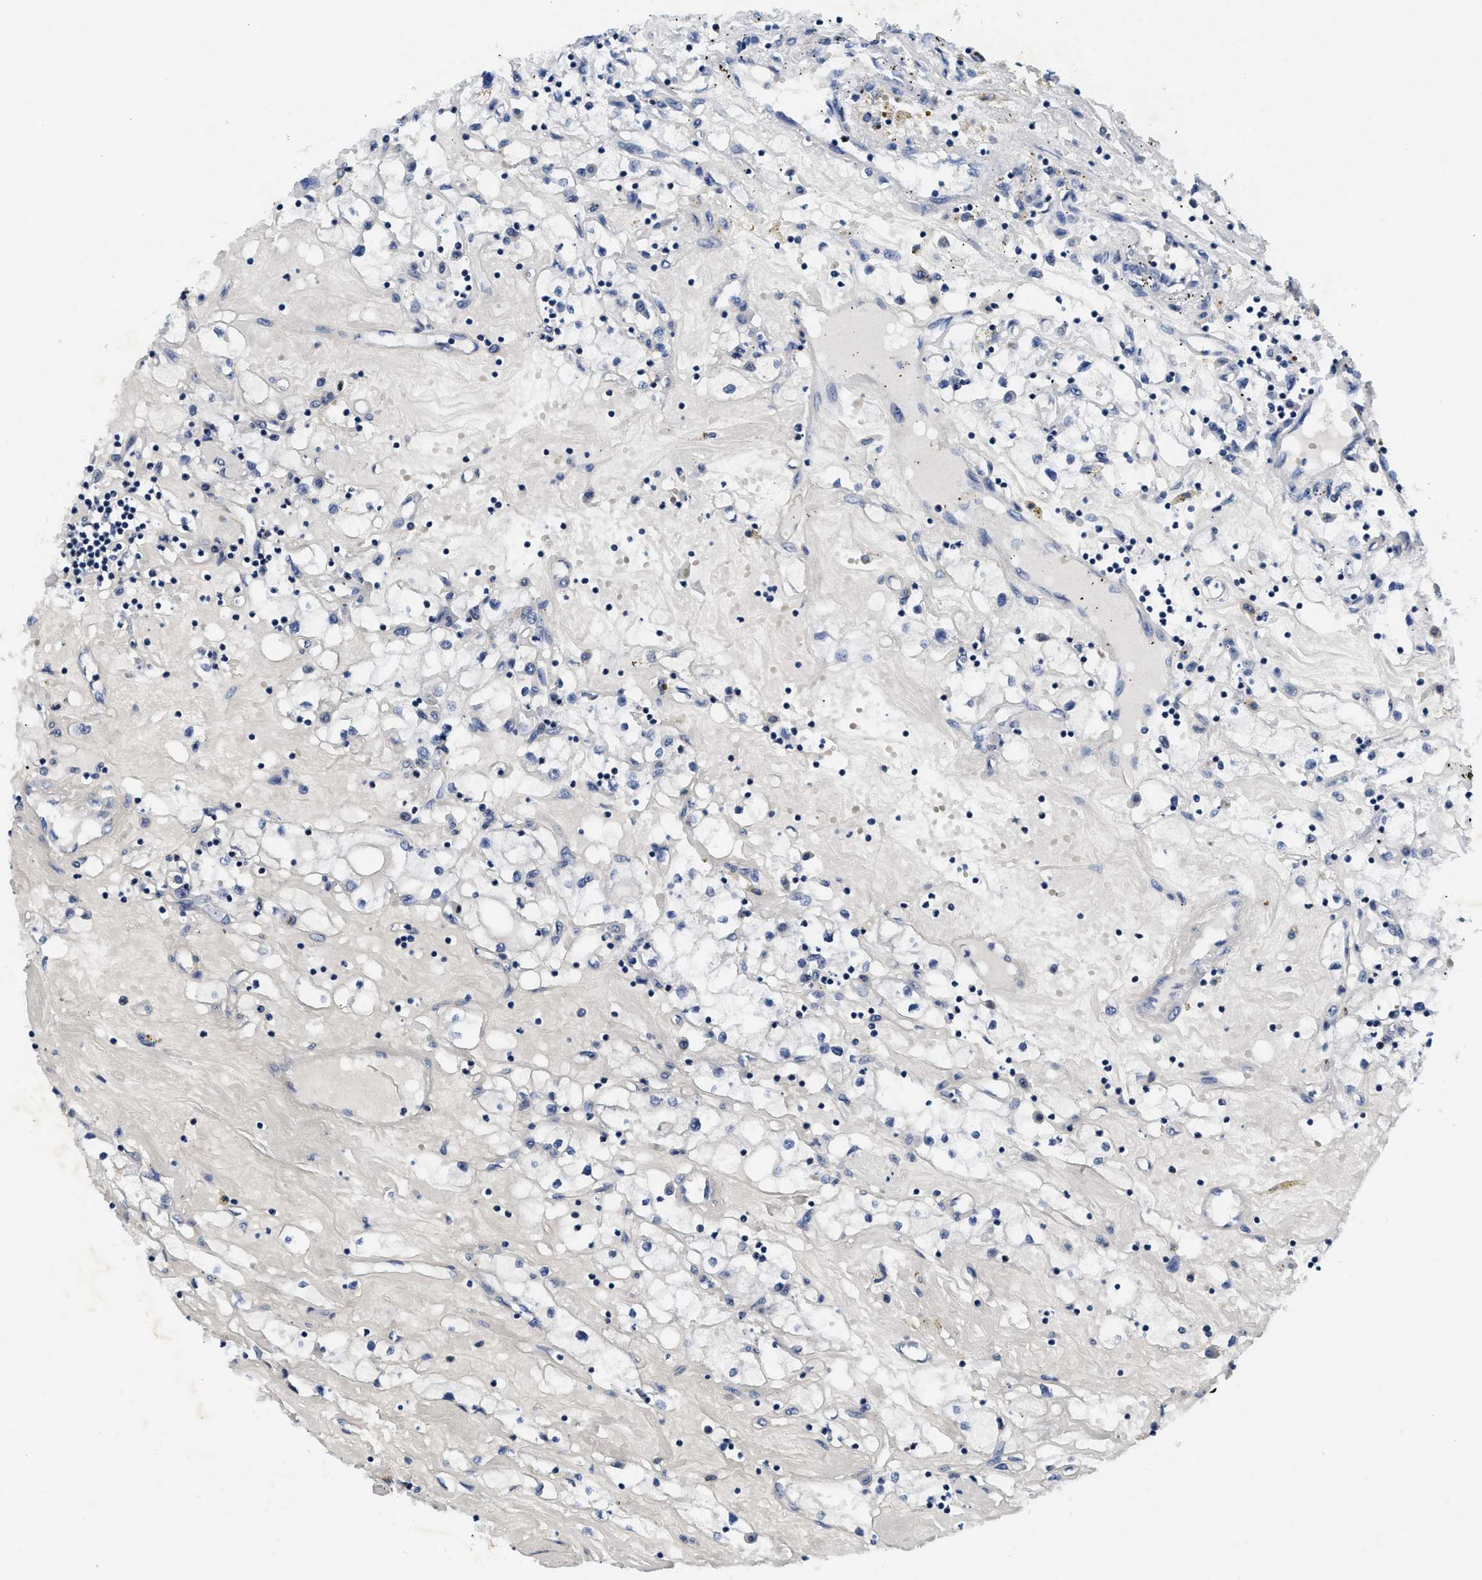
{"staining": {"intensity": "negative", "quantity": "none", "location": "none"}, "tissue": "renal cancer", "cell_type": "Tumor cells", "image_type": "cancer", "snomed": [{"axis": "morphology", "description": "Adenocarcinoma, NOS"}, {"axis": "topography", "description": "Kidney"}], "caption": "This micrograph is of renal cancer (adenocarcinoma) stained with IHC to label a protein in brown with the nuclei are counter-stained blue. There is no positivity in tumor cells. (DAB IHC with hematoxylin counter stain).", "gene": "MEA1", "patient": {"sex": "male", "age": 56}}